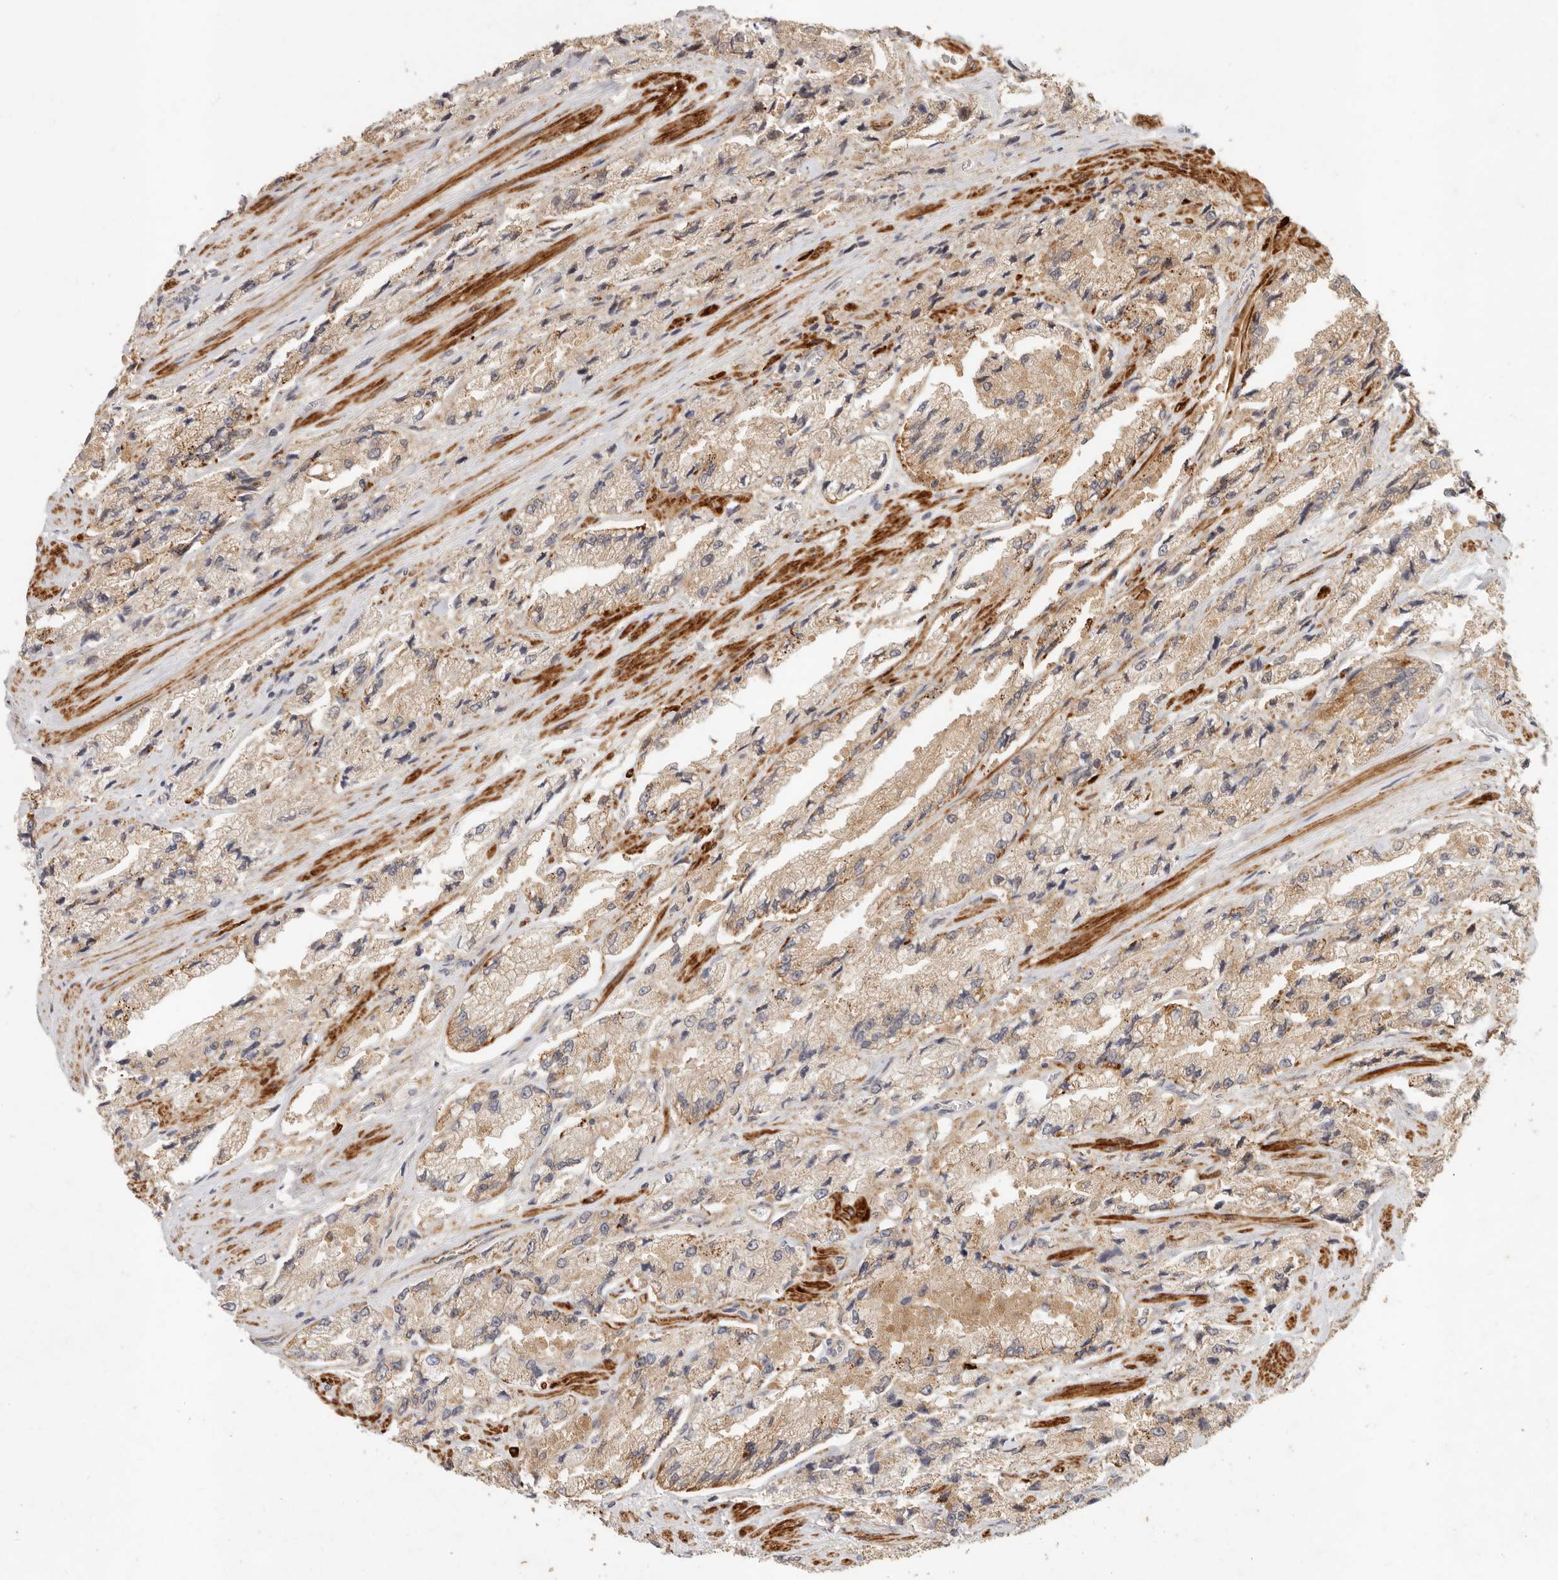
{"staining": {"intensity": "moderate", "quantity": "25%-75%", "location": "cytoplasmic/membranous"}, "tissue": "prostate cancer", "cell_type": "Tumor cells", "image_type": "cancer", "snomed": [{"axis": "morphology", "description": "Adenocarcinoma, High grade"}, {"axis": "topography", "description": "Prostate"}], "caption": "High-magnification brightfield microscopy of high-grade adenocarcinoma (prostate) stained with DAB (brown) and counterstained with hematoxylin (blue). tumor cells exhibit moderate cytoplasmic/membranous staining is identified in approximately25%-75% of cells. The protein is stained brown, and the nuclei are stained in blue (DAB IHC with brightfield microscopy, high magnification).", "gene": "VIPR1", "patient": {"sex": "male", "age": 58}}